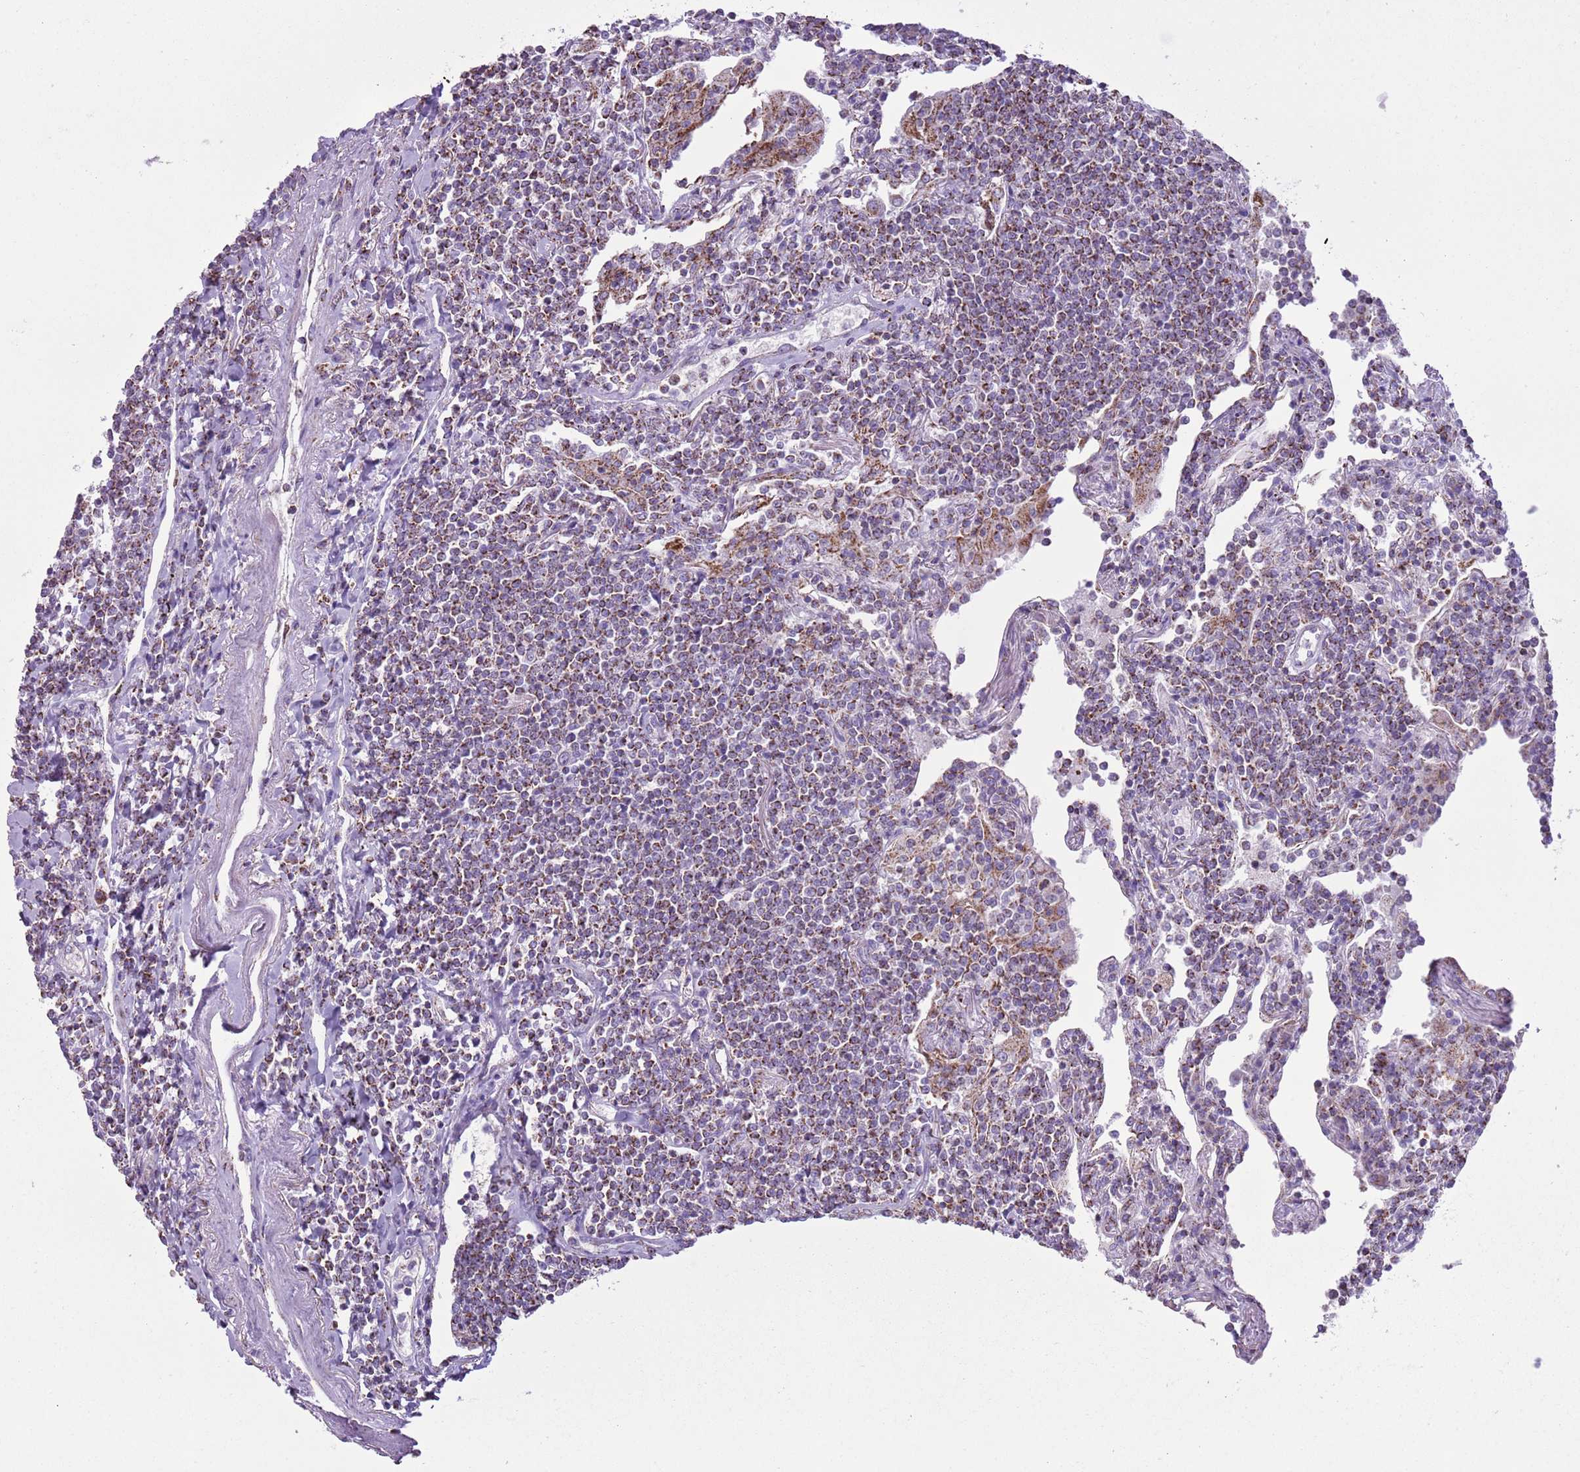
{"staining": {"intensity": "moderate", "quantity": ">75%", "location": "cytoplasmic/membranous"}, "tissue": "lymphoma", "cell_type": "Tumor cells", "image_type": "cancer", "snomed": [{"axis": "morphology", "description": "Malignant lymphoma, non-Hodgkin's type, Low grade"}, {"axis": "topography", "description": "Lung"}], "caption": "Protein positivity by IHC reveals moderate cytoplasmic/membranous positivity in approximately >75% of tumor cells in low-grade malignant lymphoma, non-Hodgkin's type. The staining was performed using DAB (3,3'-diaminobenzidine) to visualize the protein expression in brown, while the nuclei were stained in blue with hematoxylin (Magnification: 20x).", "gene": "ATP6V1B1", "patient": {"sex": "female", "age": 71}}